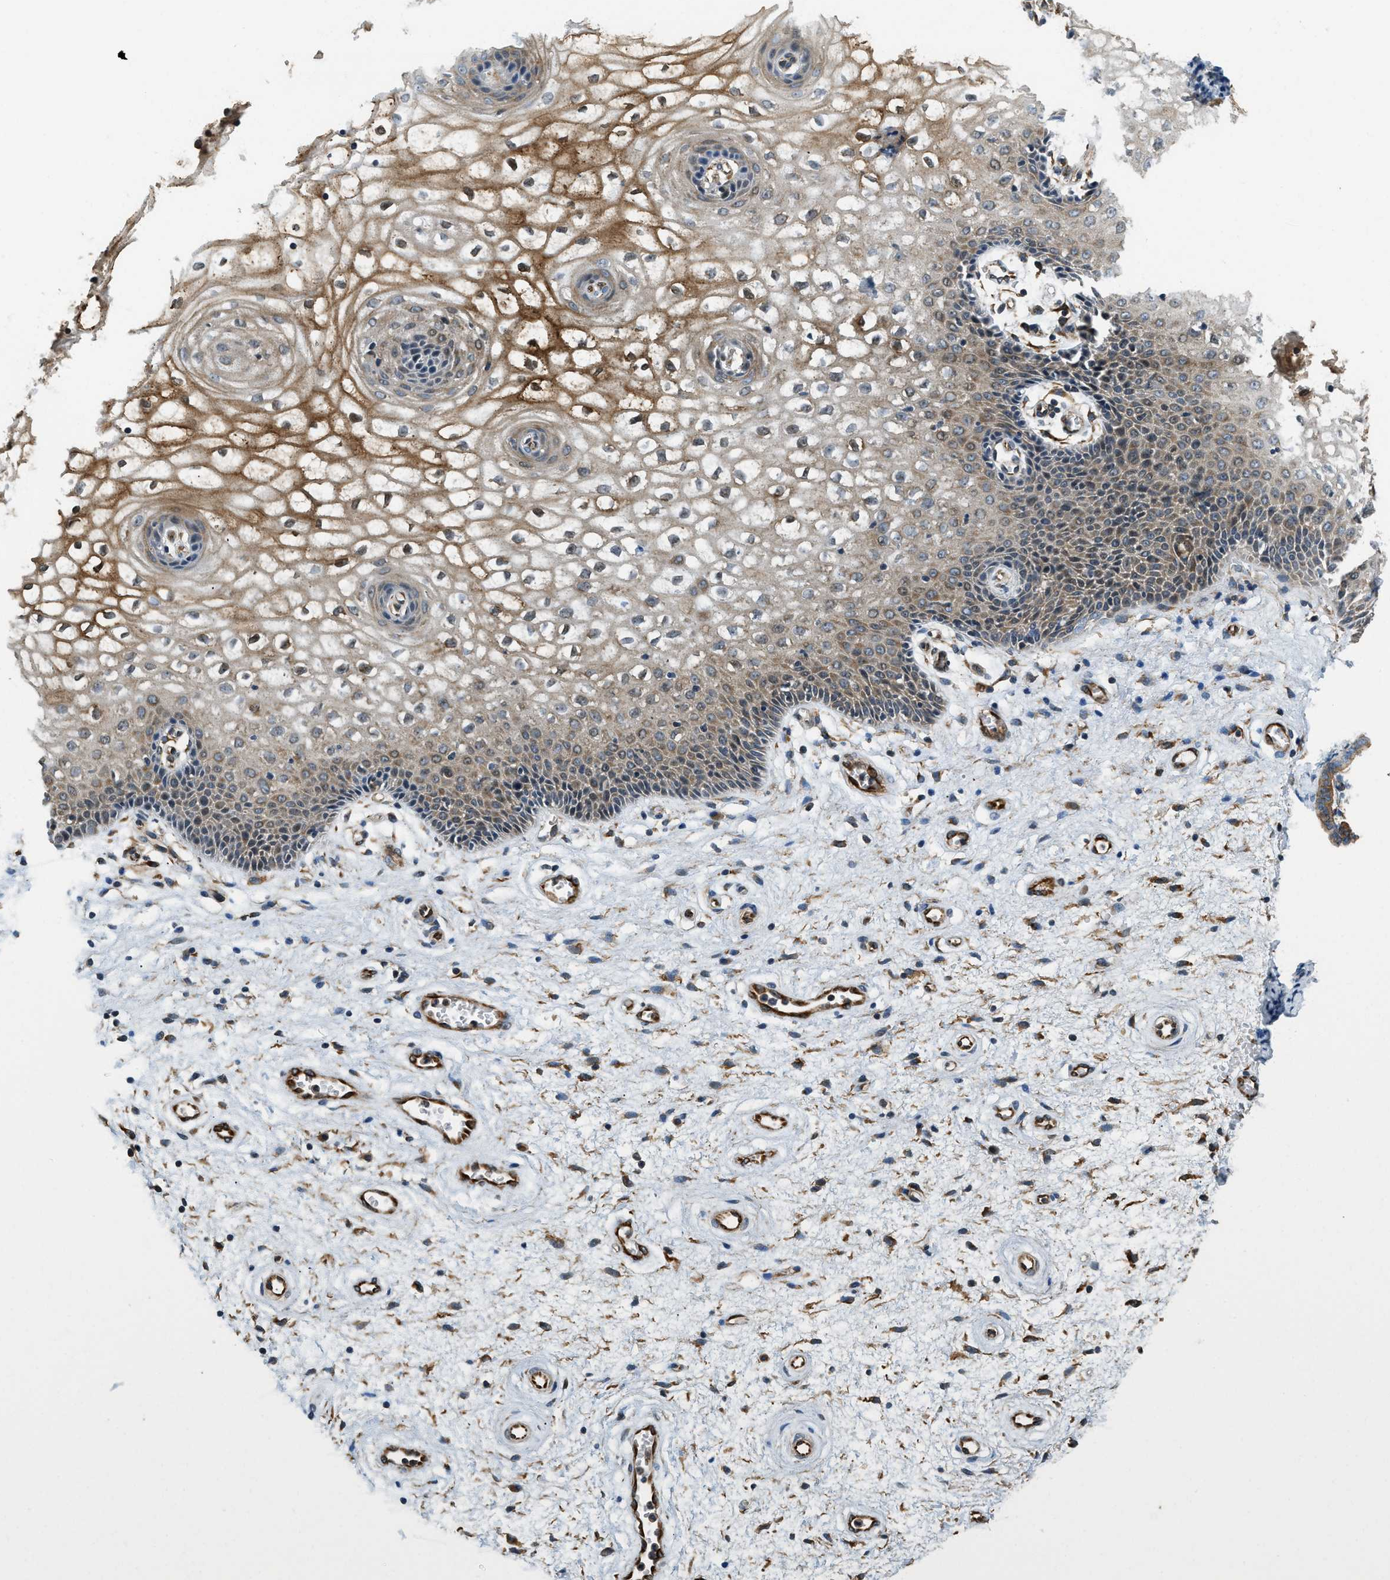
{"staining": {"intensity": "moderate", "quantity": ">75%", "location": "cytoplasmic/membranous"}, "tissue": "vagina", "cell_type": "Squamous epithelial cells", "image_type": "normal", "snomed": [{"axis": "morphology", "description": "Normal tissue, NOS"}, {"axis": "topography", "description": "Vagina"}], "caption": "IHC (DAB (3,3'-diaminobenzidine)) staining of normal vagina reveals moderate cytoplasmic/membranous protein expression in about >75% of squamous epithelial cells. (IHC, brightfield microscopy, high magnification).", "gene": "ALOX12", "patient": {"sex": "female", "age": 34}}